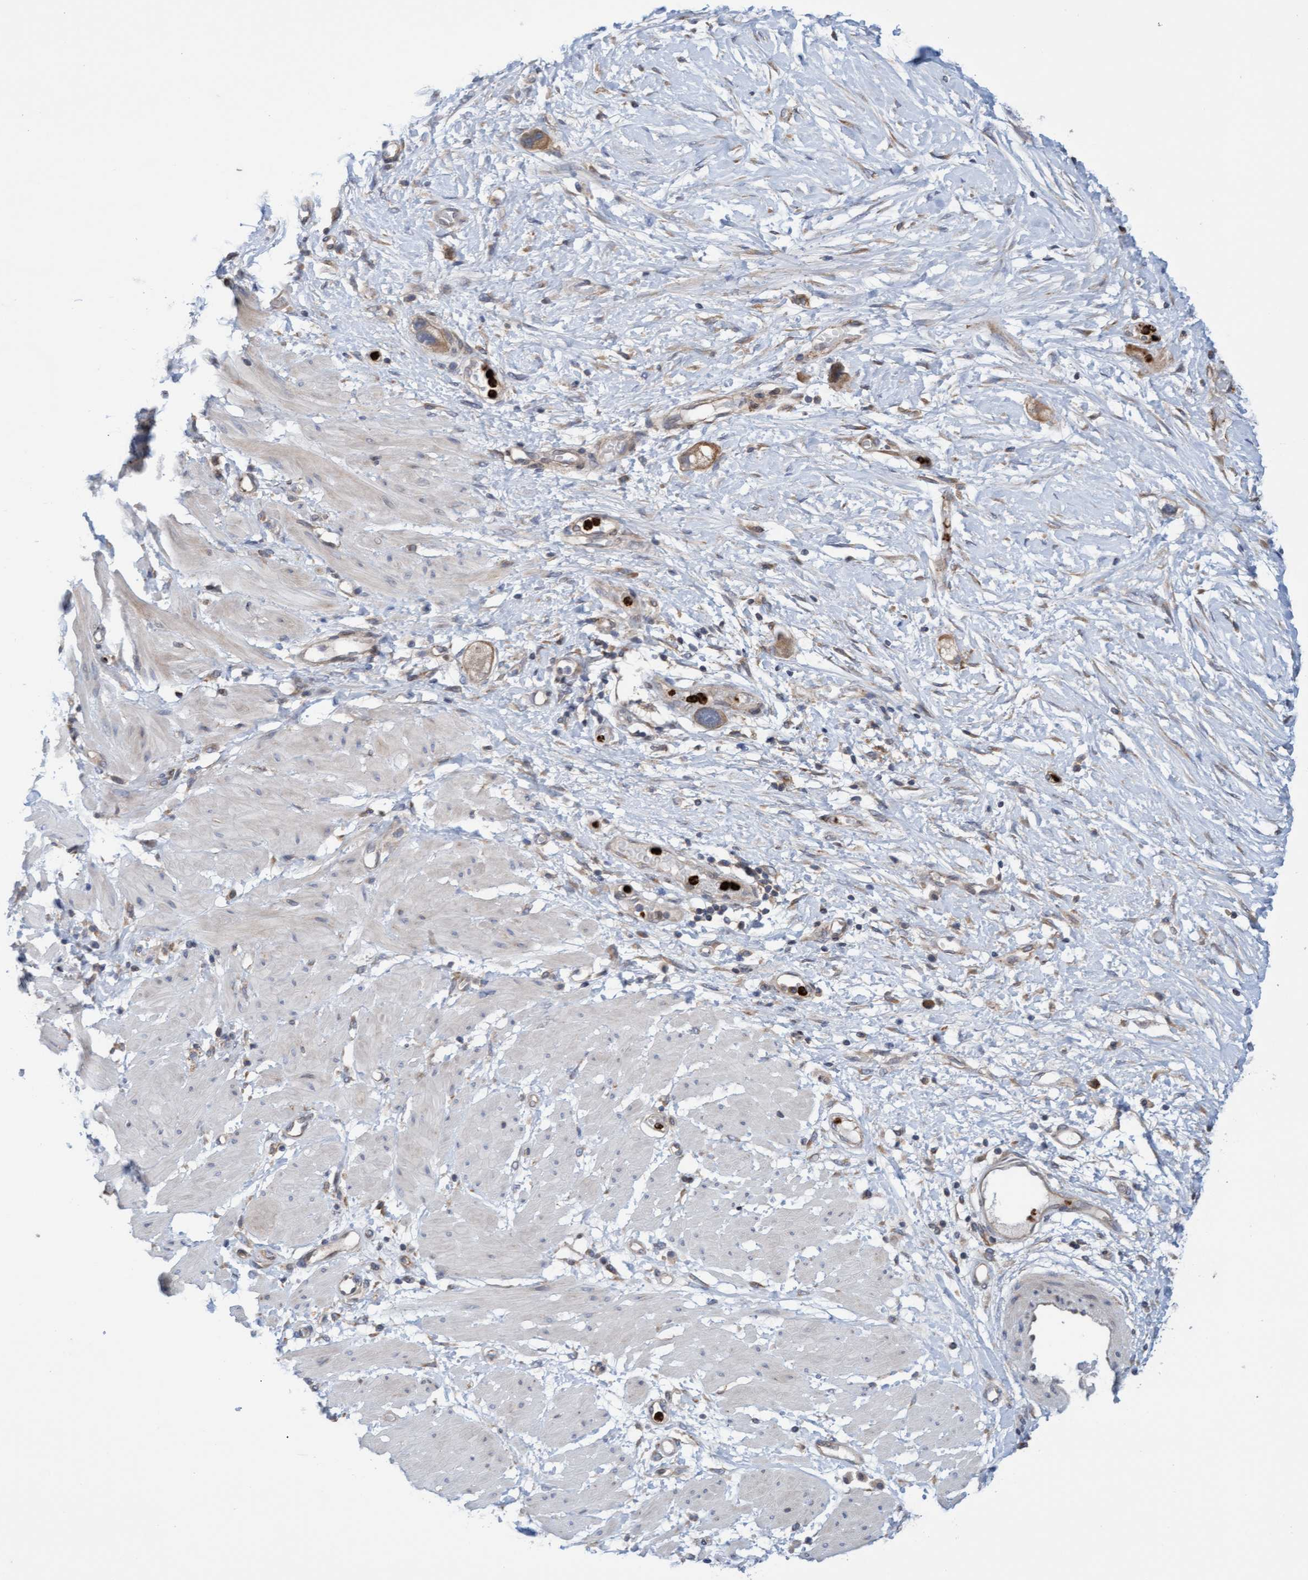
{"staining": {"intensity": "weak", "quantity": ">75%", "location": "cytoplasmic/membranous"}, "tissue": "stomach cancer", "cell_type": "Tumor cells", "image_type": "cancer", "snomed": [{"axis": "morphology", "description": "Adenocarcinoma, NOS"}, {"axis": "topography", "description": "Stomach"}, {"axis": "topography", "description": "Stomach, lower"}], "caption": "A brown stain highlights weak cytoplasmic/membranous positivity of a protein in human stomach cancer (adenocarcinoma) tumor cells.", "gene": "MMP8", "patient": {"sex": "female", "age": 48}}